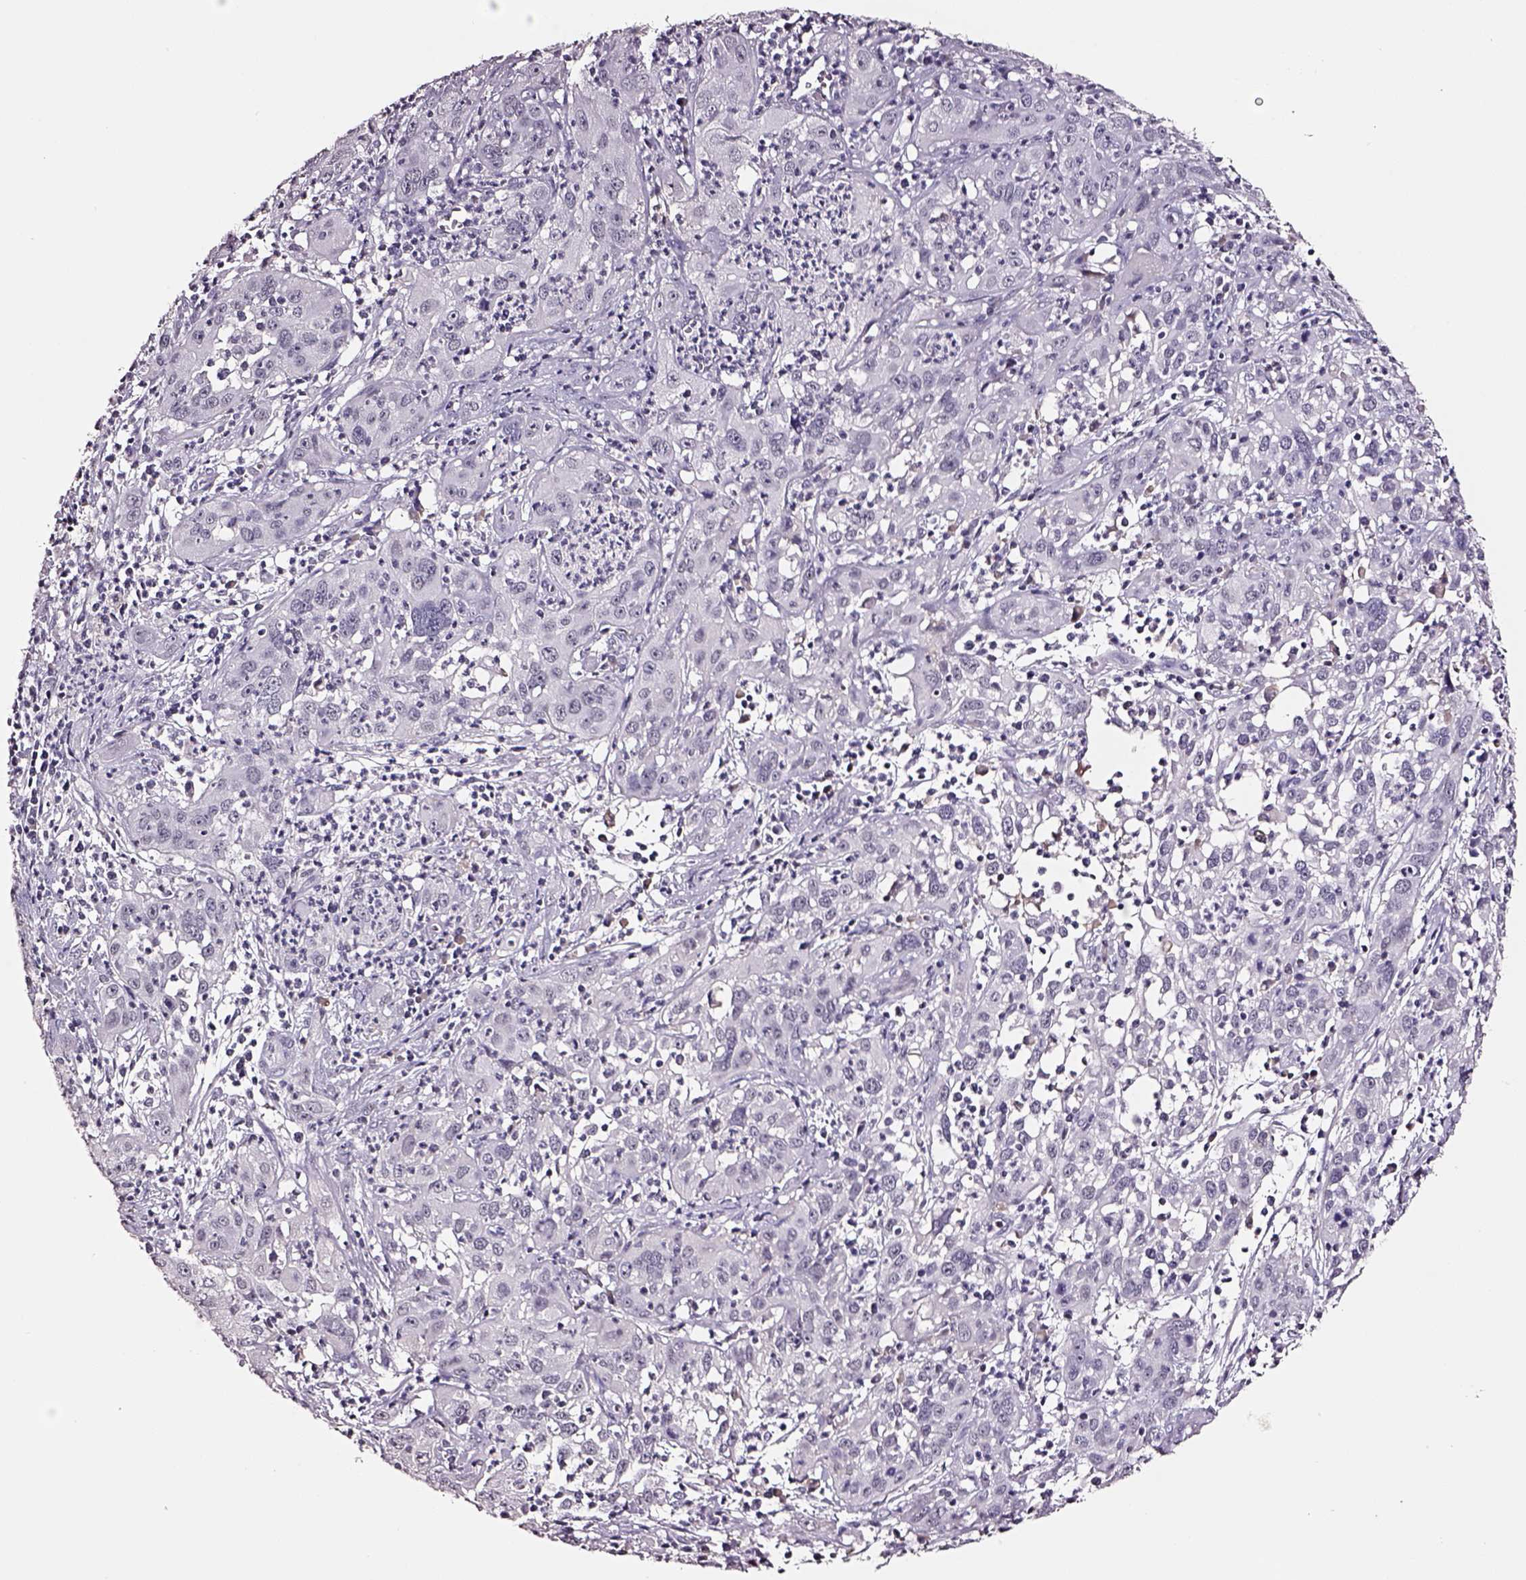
{"staining": {"intensity": "negative", "quantity": "none", "location": "none"}, "tissue": "cervical cancer", "cell_type": "Tumor cells", "image_type": "cancer", "snomed": [{"axis": "morphology", "description": "Squamous cell carcinoma, NOS"}, {"axis": "topography", "description": "Cervix"}], "caption": "IHC of cervical cancer (squamous cell carcinoma) shows no positivity in tumor cells.", "gene": "SMIM17", "patient": {"sex": "female", "age": 32}}